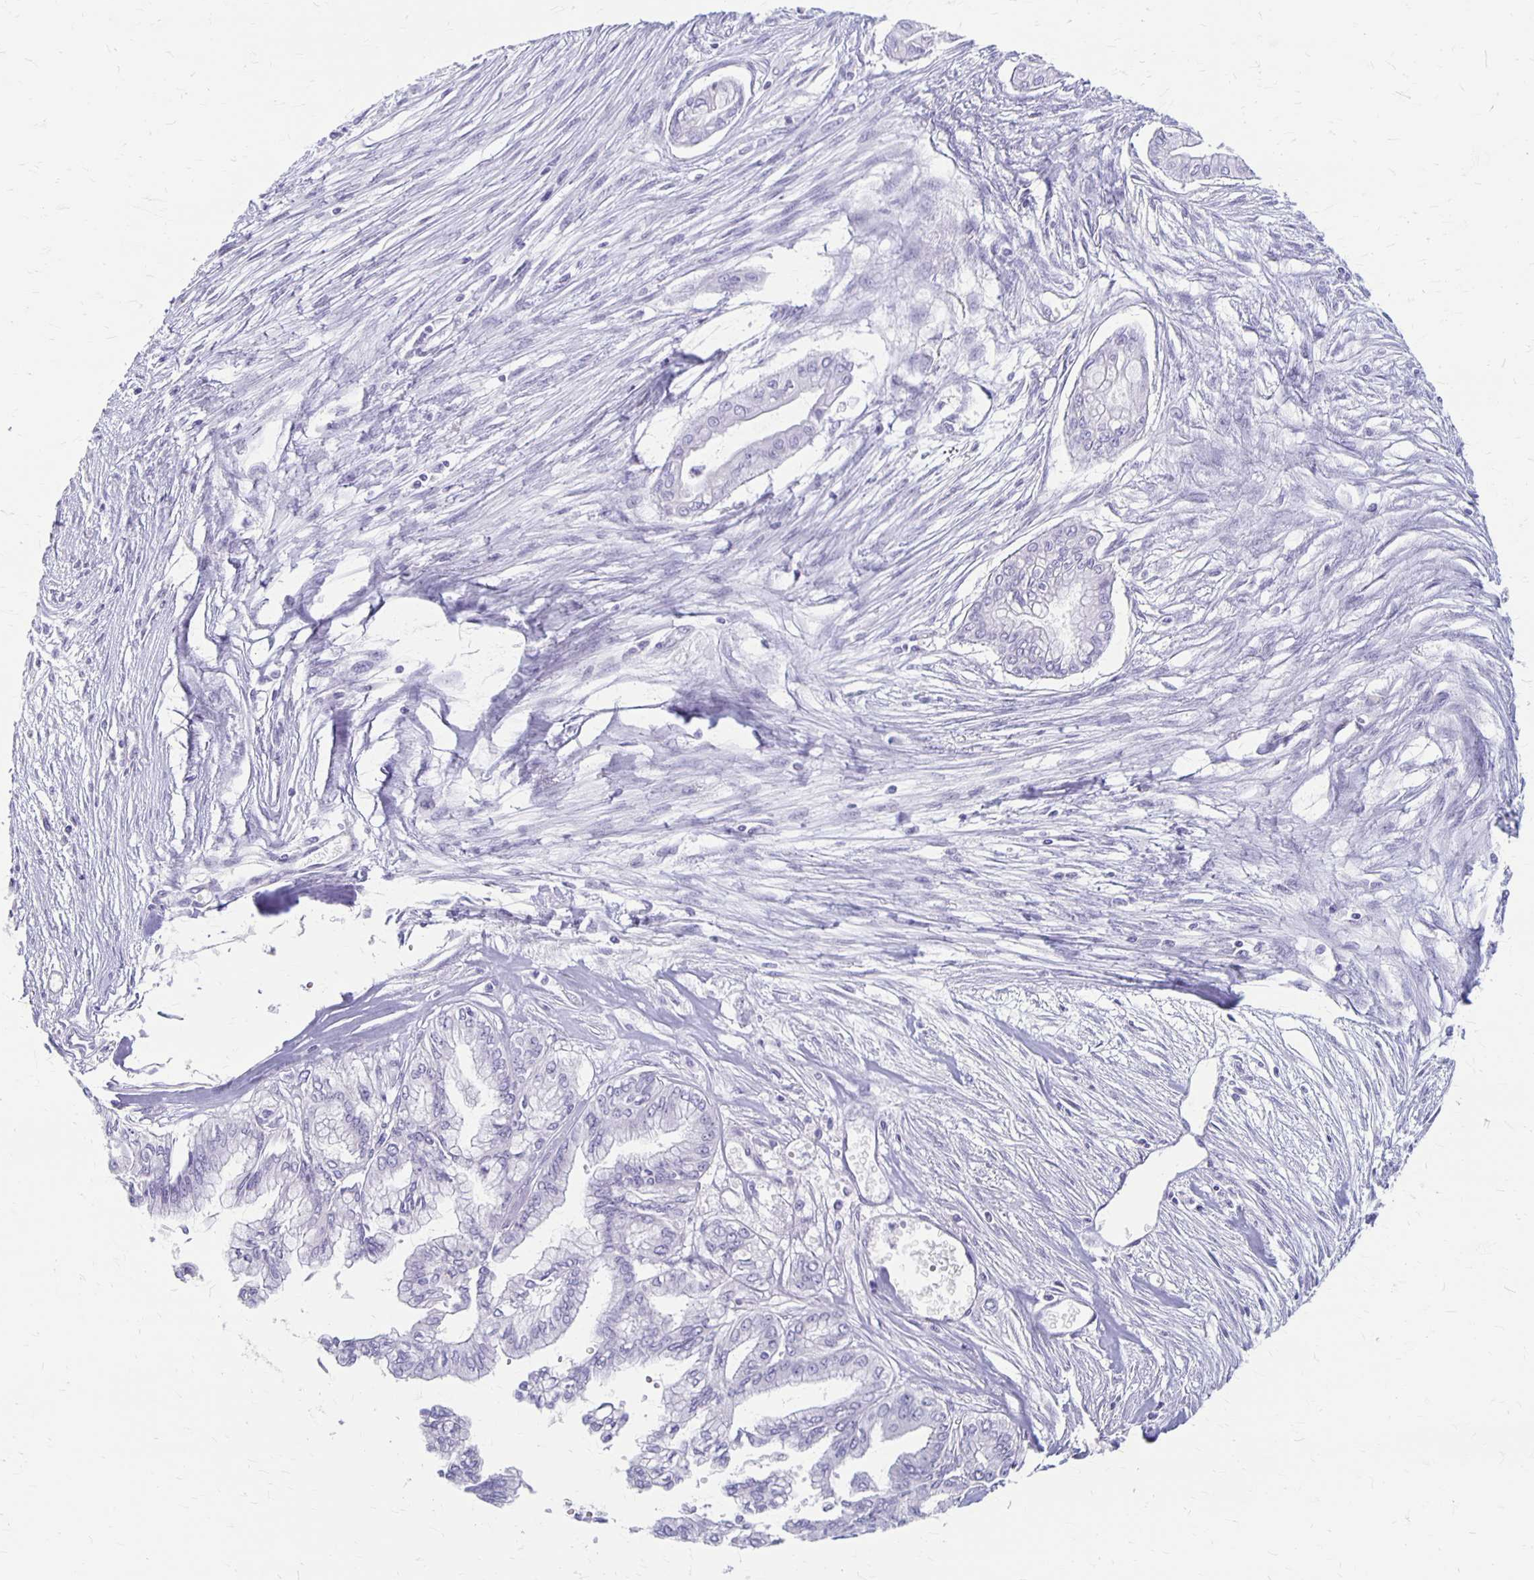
{"staining": {"intensity": "negative", "quantity": "none", "location": "none"}, "tissue": "pancreatic cancer", "cell_type": "Tumor cells", "image_type": "cancer", "snomed": [{"axis": "morphology", "description": "Adenocarcinoma, NOS"}, {"axis": "topography", "description": "Pancreas"}], "caption": "The micrograph demonstrates no significant staining in tumor cells of pancreatic adenocarcinoma.", "gene": "MAGEC2", "patient": {"sex": "female", "age": 68}}